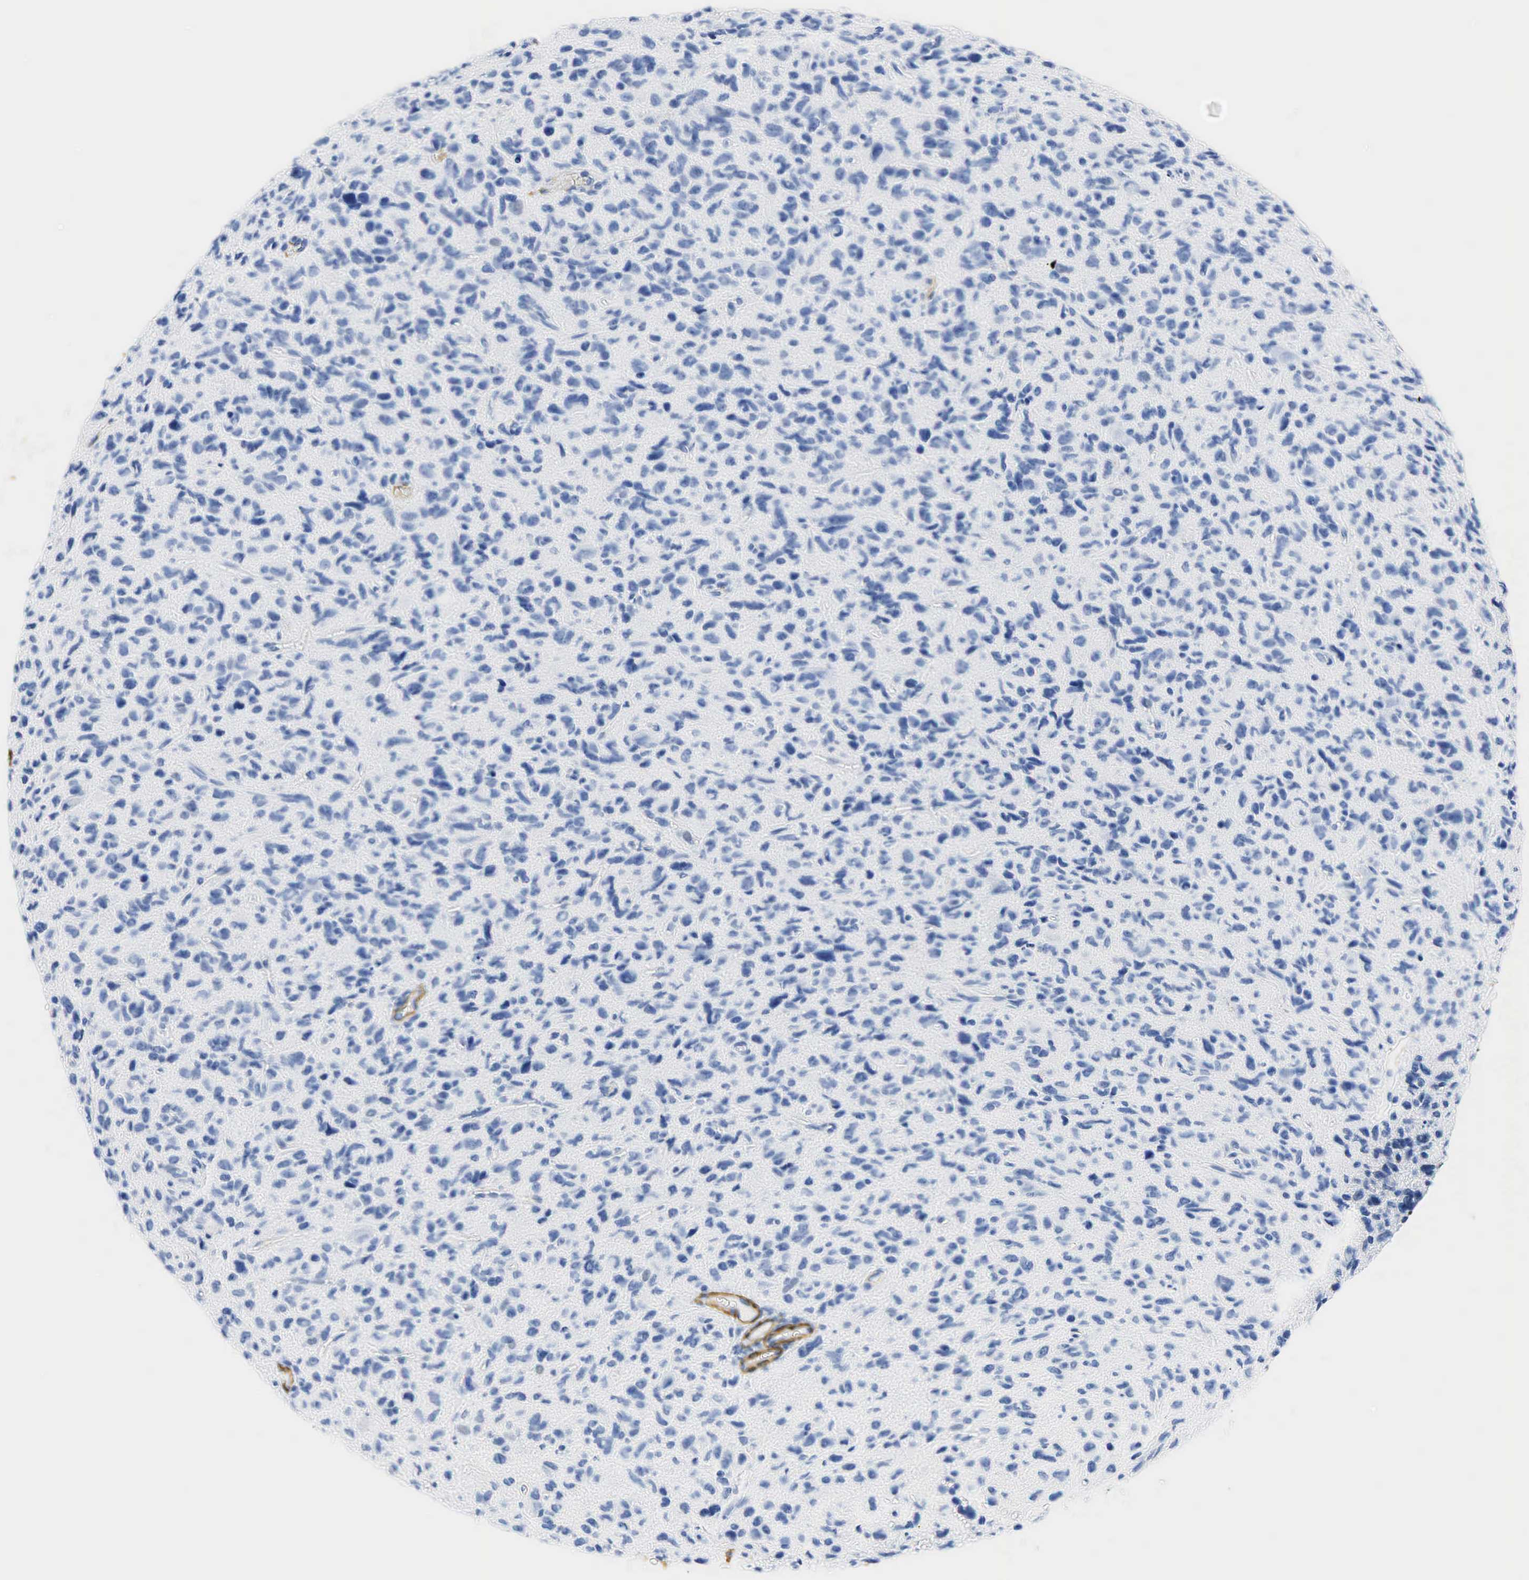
{"staining": {"intensity": "negative", "quantity": "none", "location": "none"}, "tissue": "glioma", "cell_type": "Tumor cells", "image_type": "cancer", "snomed": [{"axis": "morphology", "description": "Glioma, malignant, High grade"}, {"axis": "topography", "description": "Brain"}], "caption": "This micrograph is of high-grade glioma (malignant) stained with immunohistochemistry (IHC) to label a protein in brown with the nuclei are counter-stained blue. There is no expression in tumor cells. (Stains: DAB (3,3'-diaminobenzidine) immunohistochemistry with hematoxylin counter stain, Microscopy: brightfield microscopy at high magnification).", "gene": "ACTA1", "patient": {"sex": "female", "age": 60}}